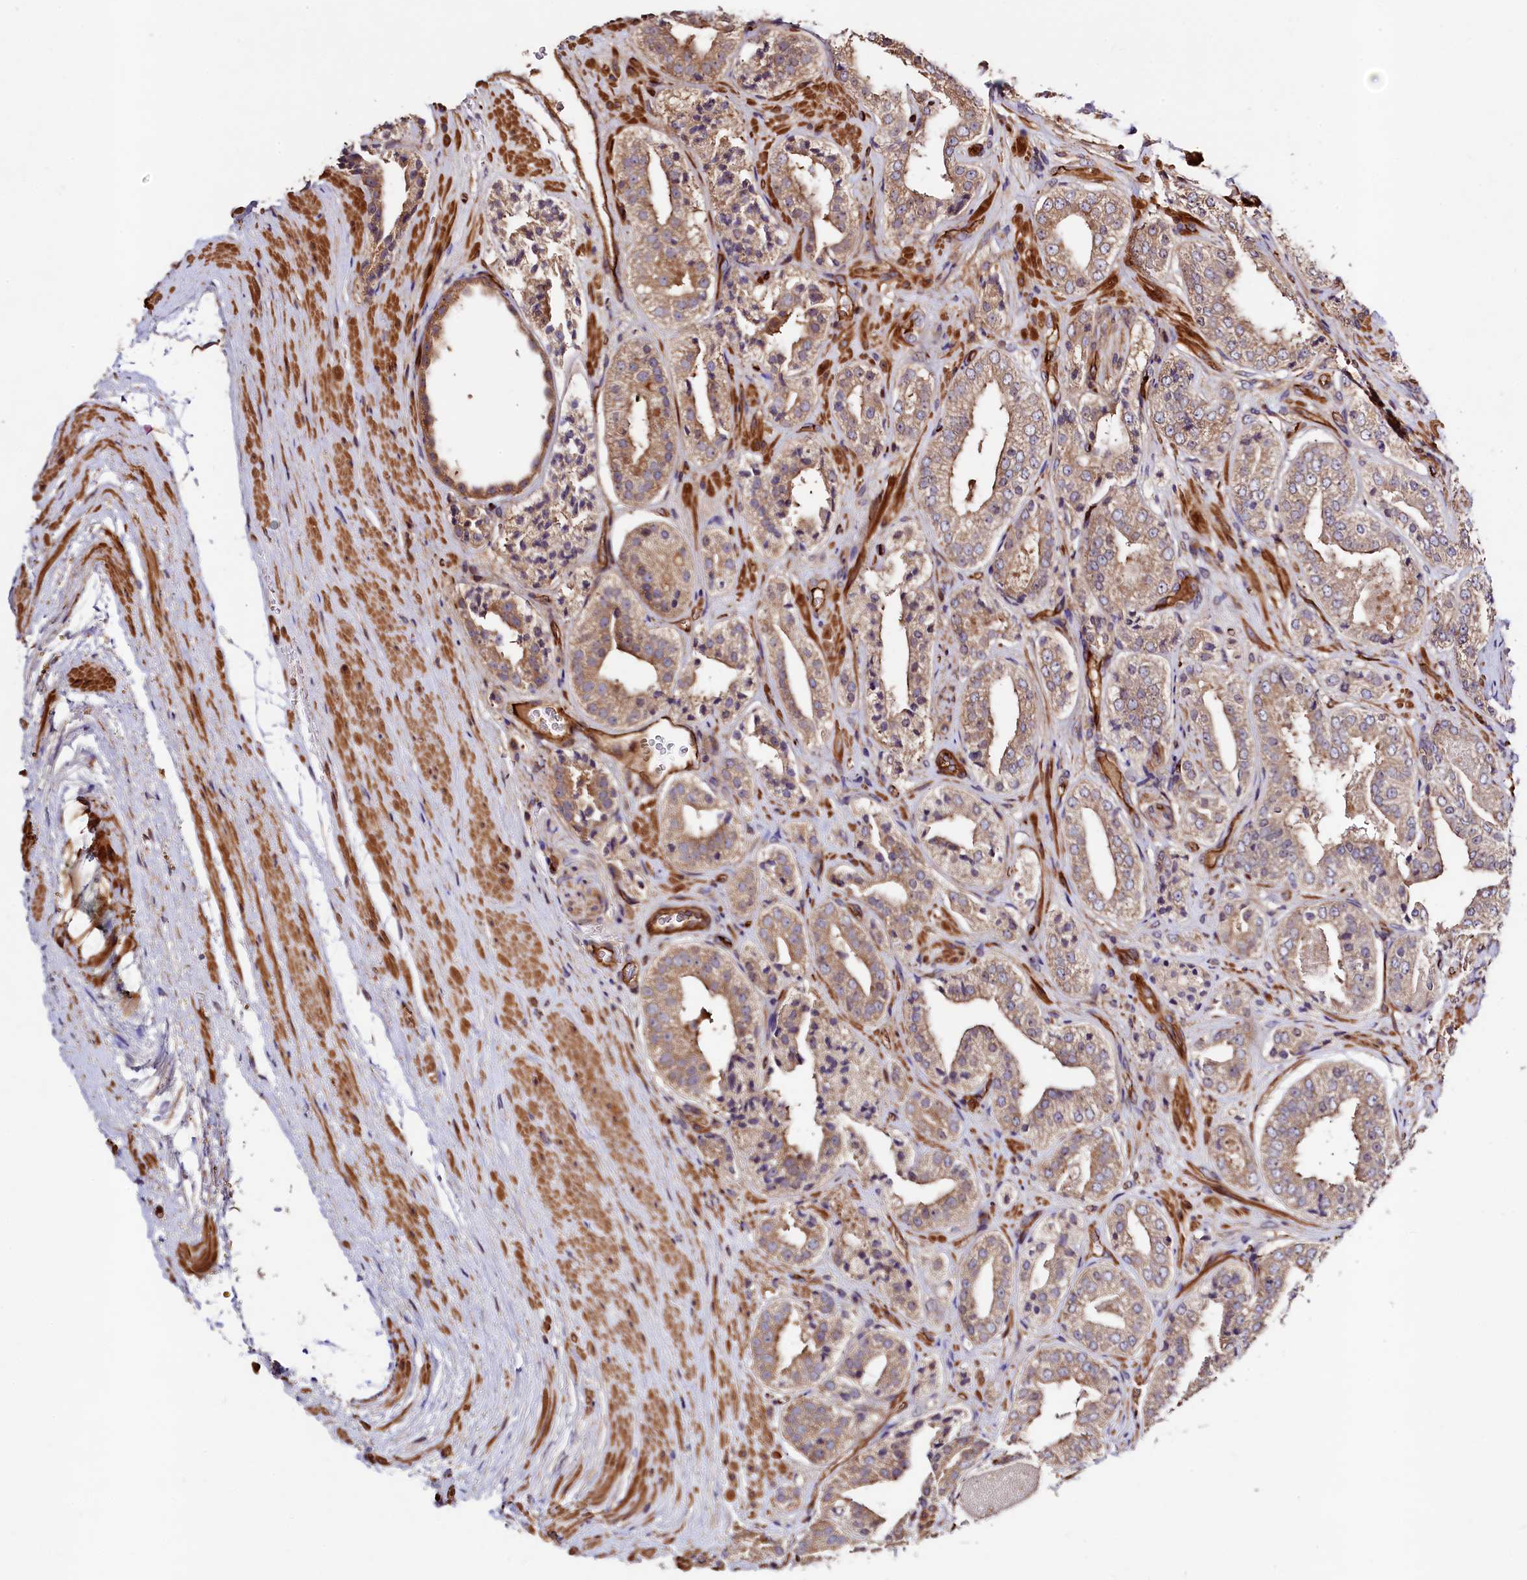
{"staining": {"intensity": "moderate", "quantity": "25%-75%", "location": "cytoplasmic/membranous"}, "tissue": "prostate cancer", "cell_type": "Tumor cells", "image_type": "cancer", "snomed": [{"axis": "morphology", "description": "Adenocarcinoma, High grade"}, {"axis": "topography", "description": "Prostate"}], "caption": "Protein expression analysis of human adenocarcinoma (high-grade) (prostate) reveals moderate cytoplasmic/membranous positivity in about 25%-75% of tumor cells. Using DAB (brown) and hematoxylin (blue) stains, captured at high magnification using brightfield microscopy.", "gene": "KLHDC4", "patient": {"sex": "male", "age": 71}}